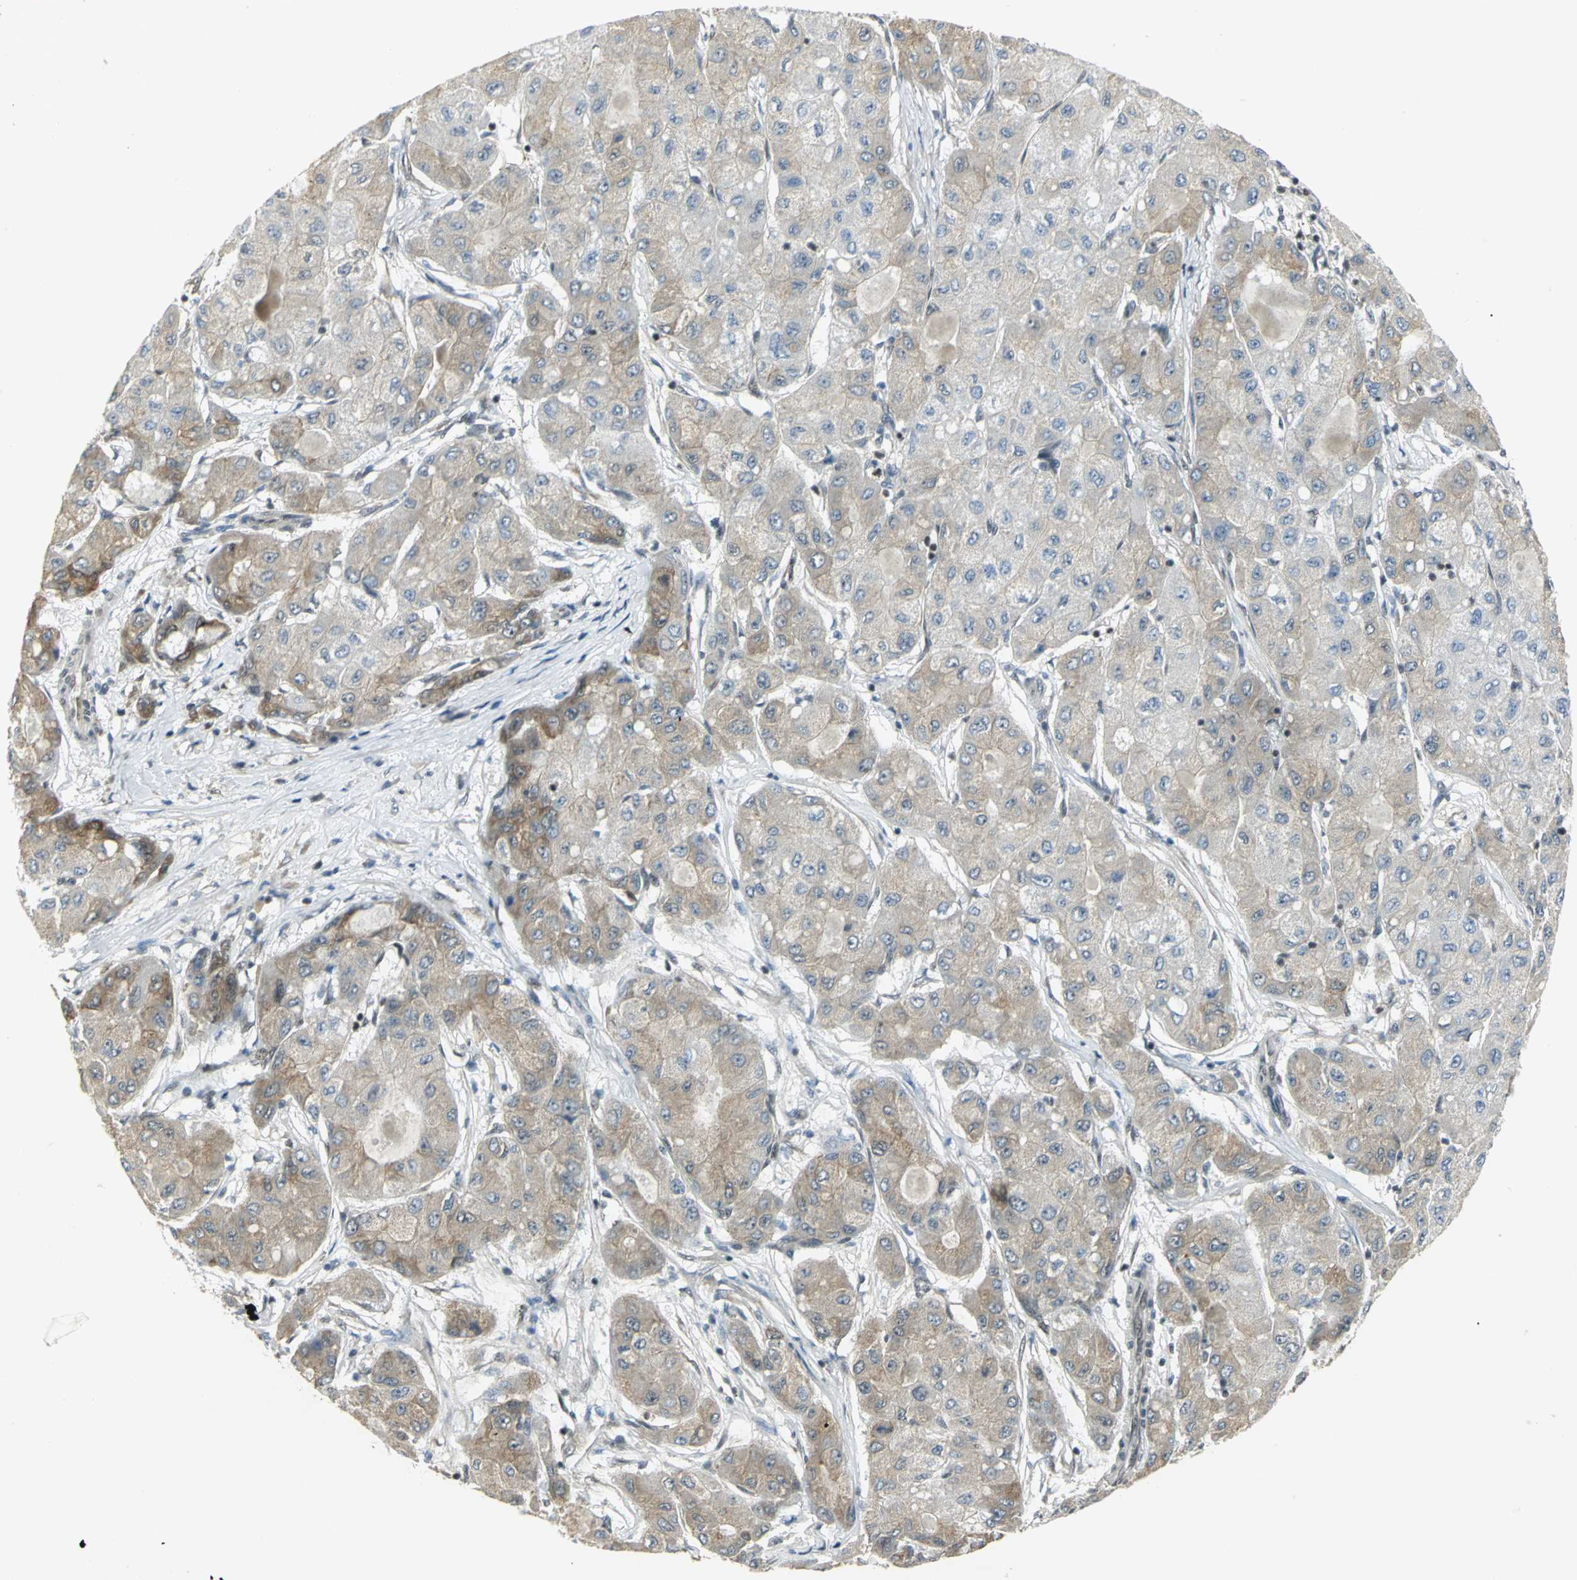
{"staining": {"intensity": "weak", "quantity": "25%-75%", "location": "cytoplasmic/membranous"}, "tissue": "liver cancer", "cell_type": "Tumor cells", "image_type": "cancer", "snomed": [{"axis": "morphology", "description": "Carcinoma, Hepatocellular, NOS"}, {"axis": "topography", "description": "Liver"}], "caption": "Protein analysis of hepatocellular carcinoma (liver) tissue reveals weak cytoplasmic/membranous staining in approximately 25%-75% of tumor cells.", "gene": "DDX5", "patient": {"sex": "male", "age": 80}}